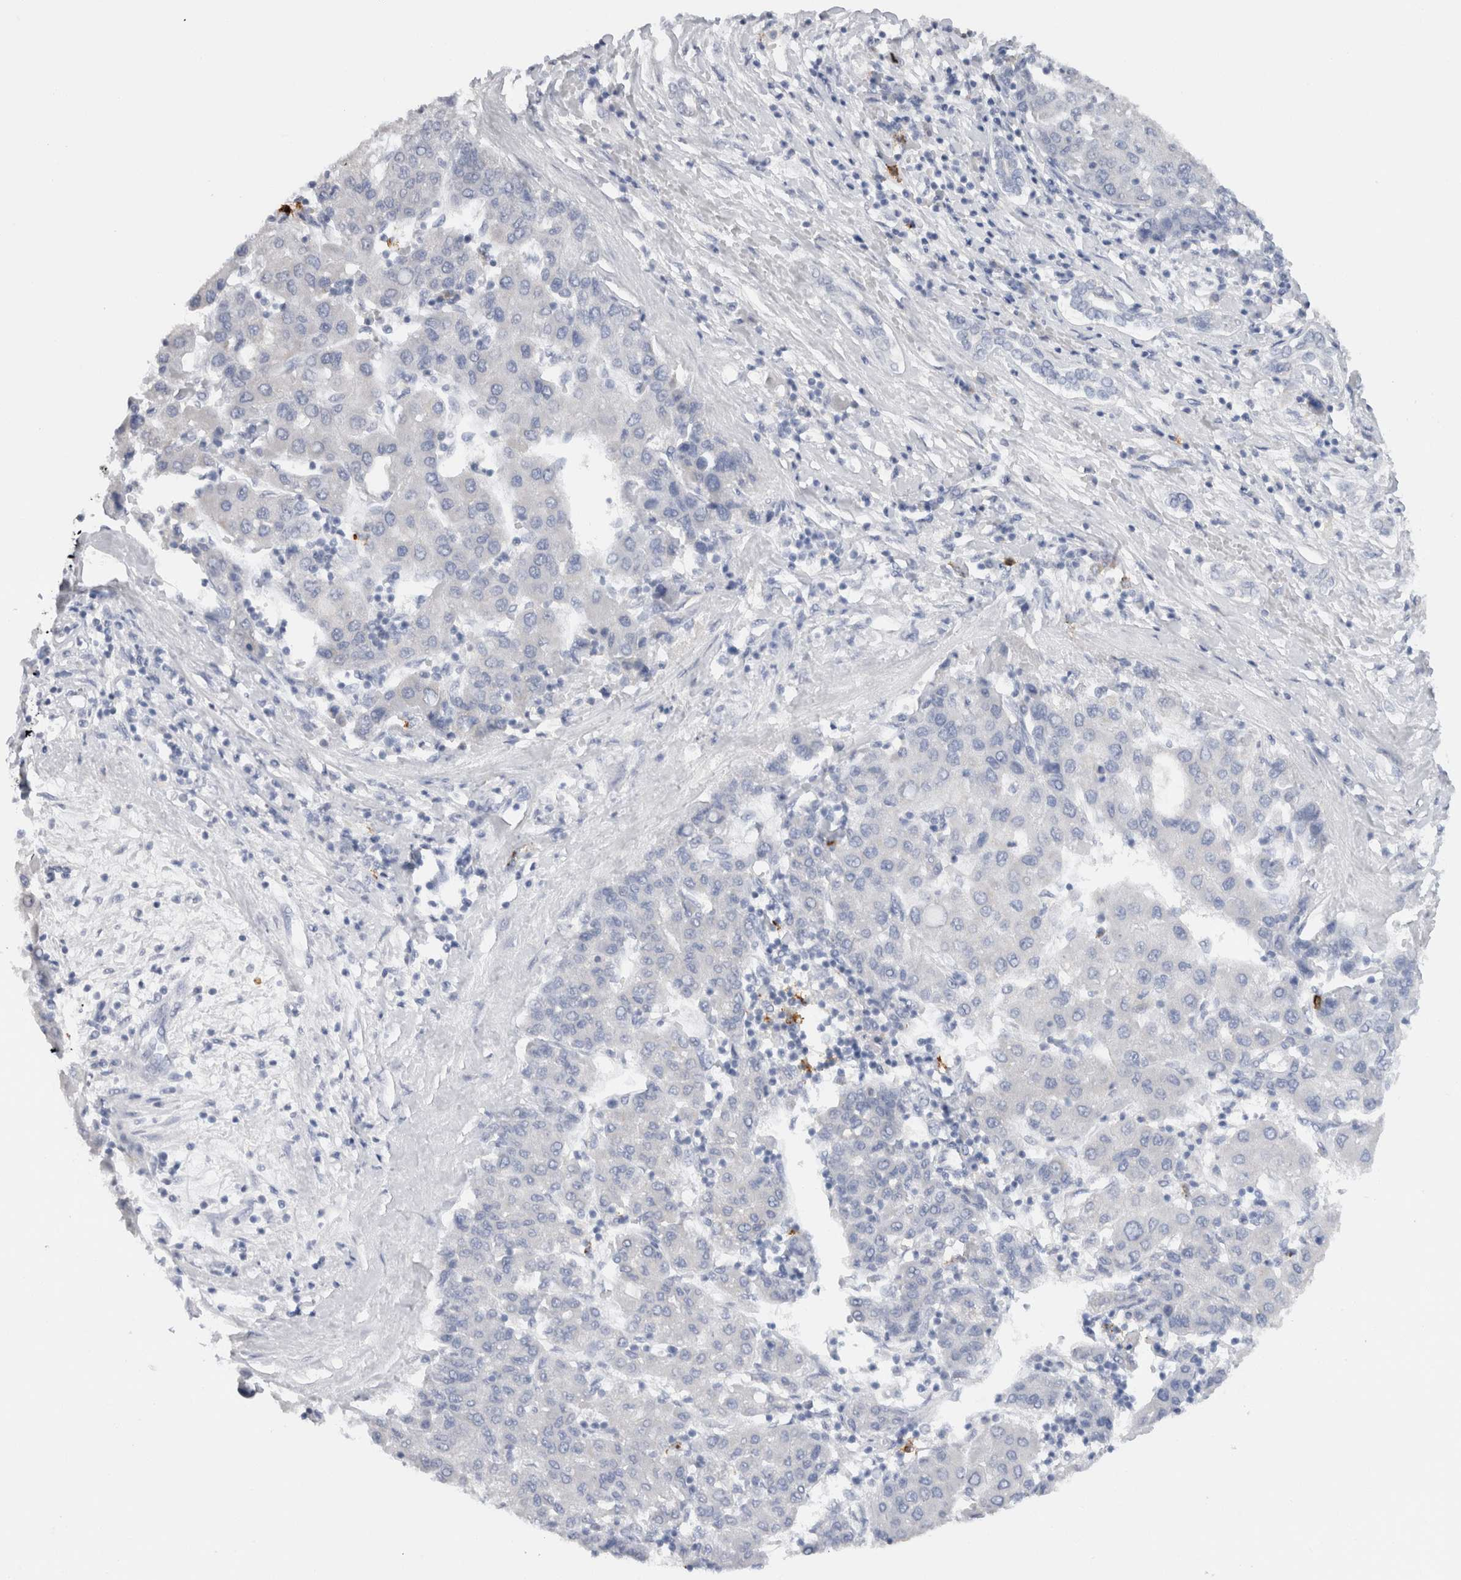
{"staining": {"intensity": "negative", "quantity": "none", "location": "none"}, "tissue": "liver cancer", "cell_type": "Tumor cells", "image_type": "cancer", "snomed": [{"axis": "morphology", "description": "Carcinoma, Hepatocellular, NOS"}, {"axis": "topography", "description": "Liver"}], "caption": "Tumor cells are negative for protein expression in human liver cancer. (Brightfield microscopy of DAB IHC at high magnification).", "gene": "LAMP3", "patient": {"sex": "male", "age": 65}}